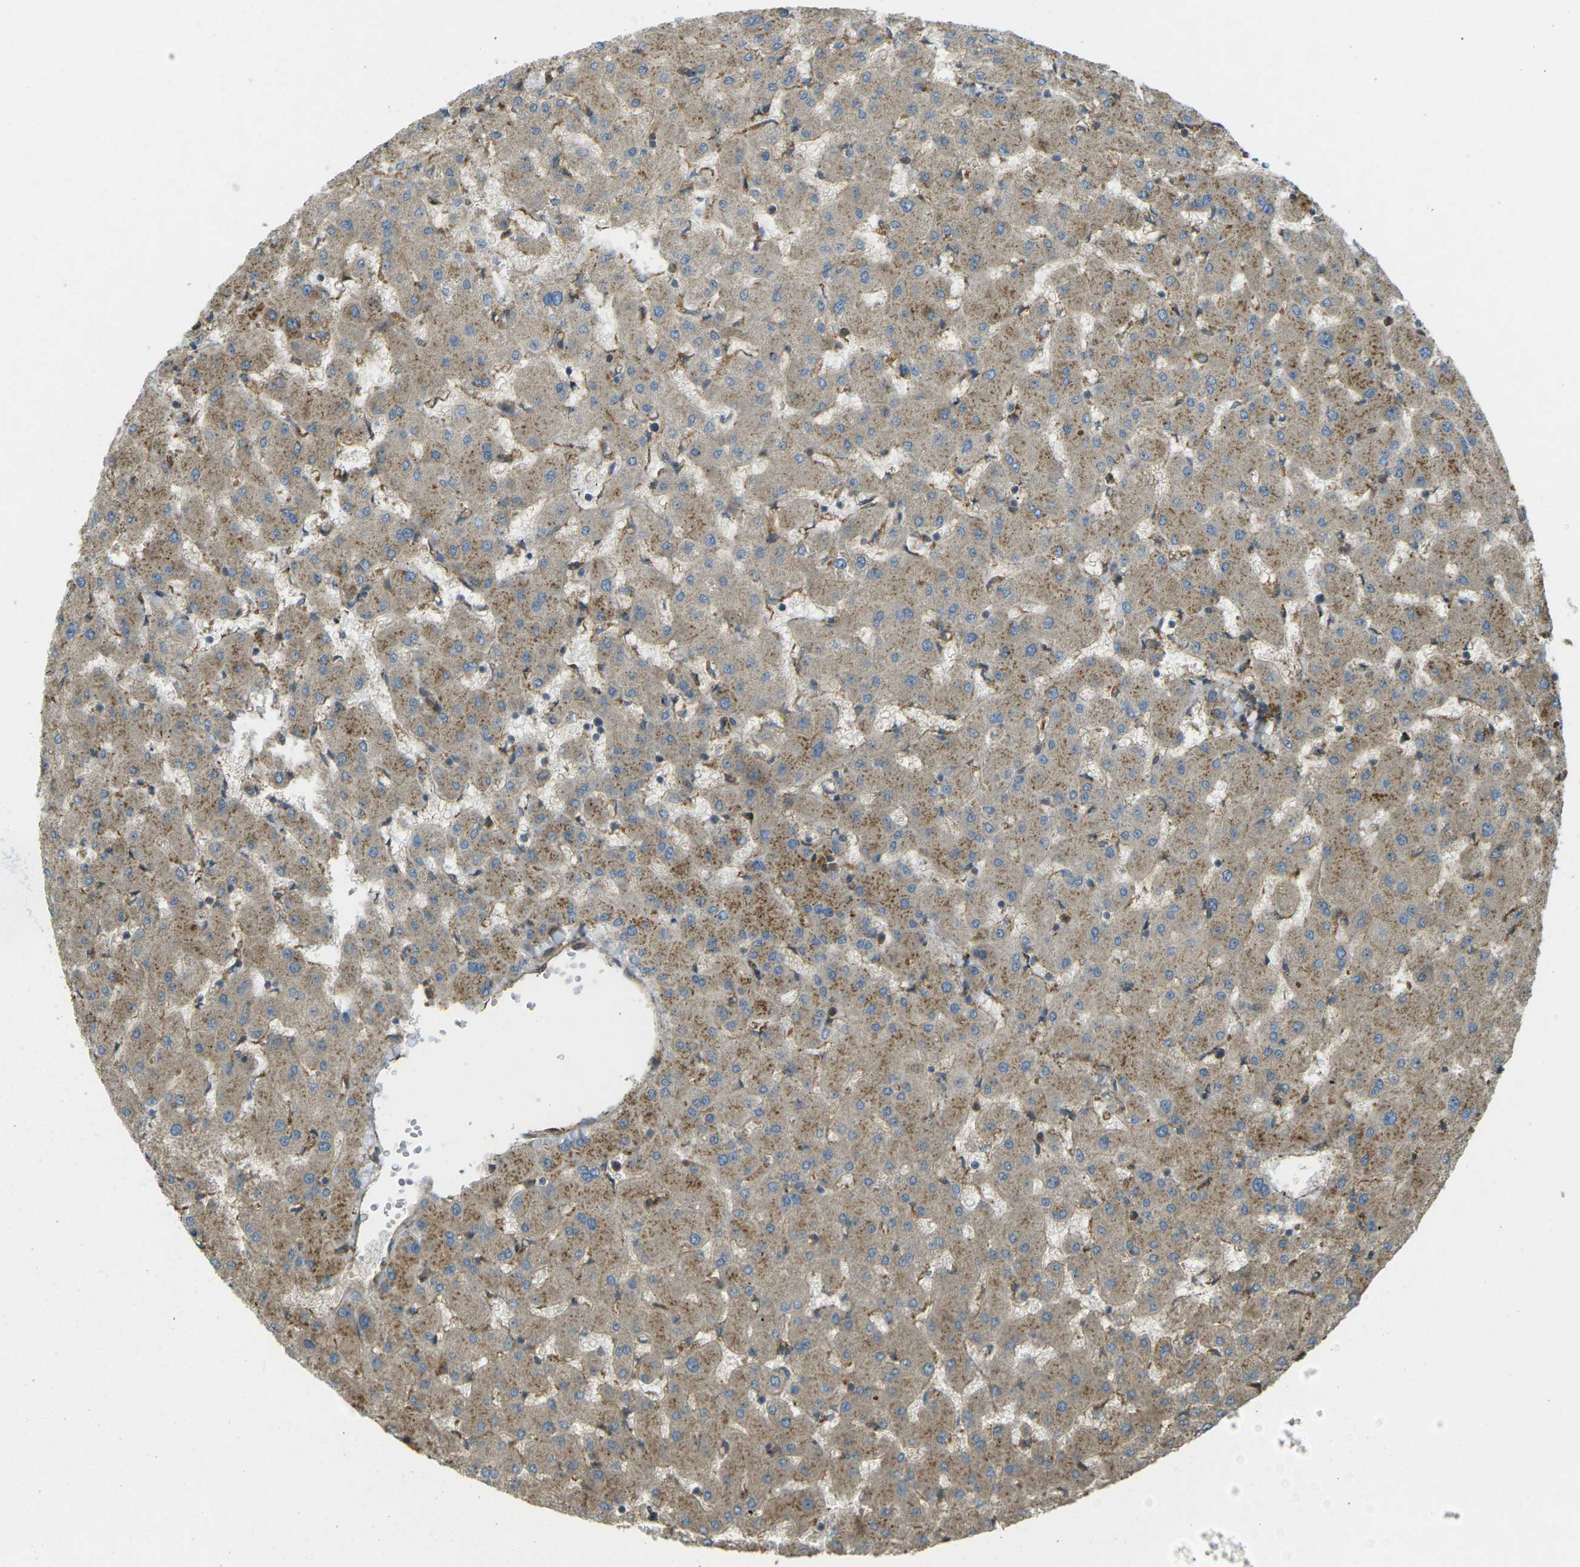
{"staining": {"intensity": "weak", "quantity": "<25%", "location": "cytoplasmic/membranous"}, "tissue": "liver", "cell_type": "Cholangiocytes", "image_type": "normal", "snomed": [{"axis": "morphology", "description": "Normal tissue, NOS"}, {"axis": "topography", "description": "Liver"}], "caption": "DAB immunohistochemical staining of unremarkable human liver shows no significant positivity in cholangiocytes. (DAB (3,3'-diaminobenzidine) immunohistochemistry visualized using brightfield microscopy, high magnification).", "gene": "CHMP3", "patient": {"sex": "female", "age": 63}}